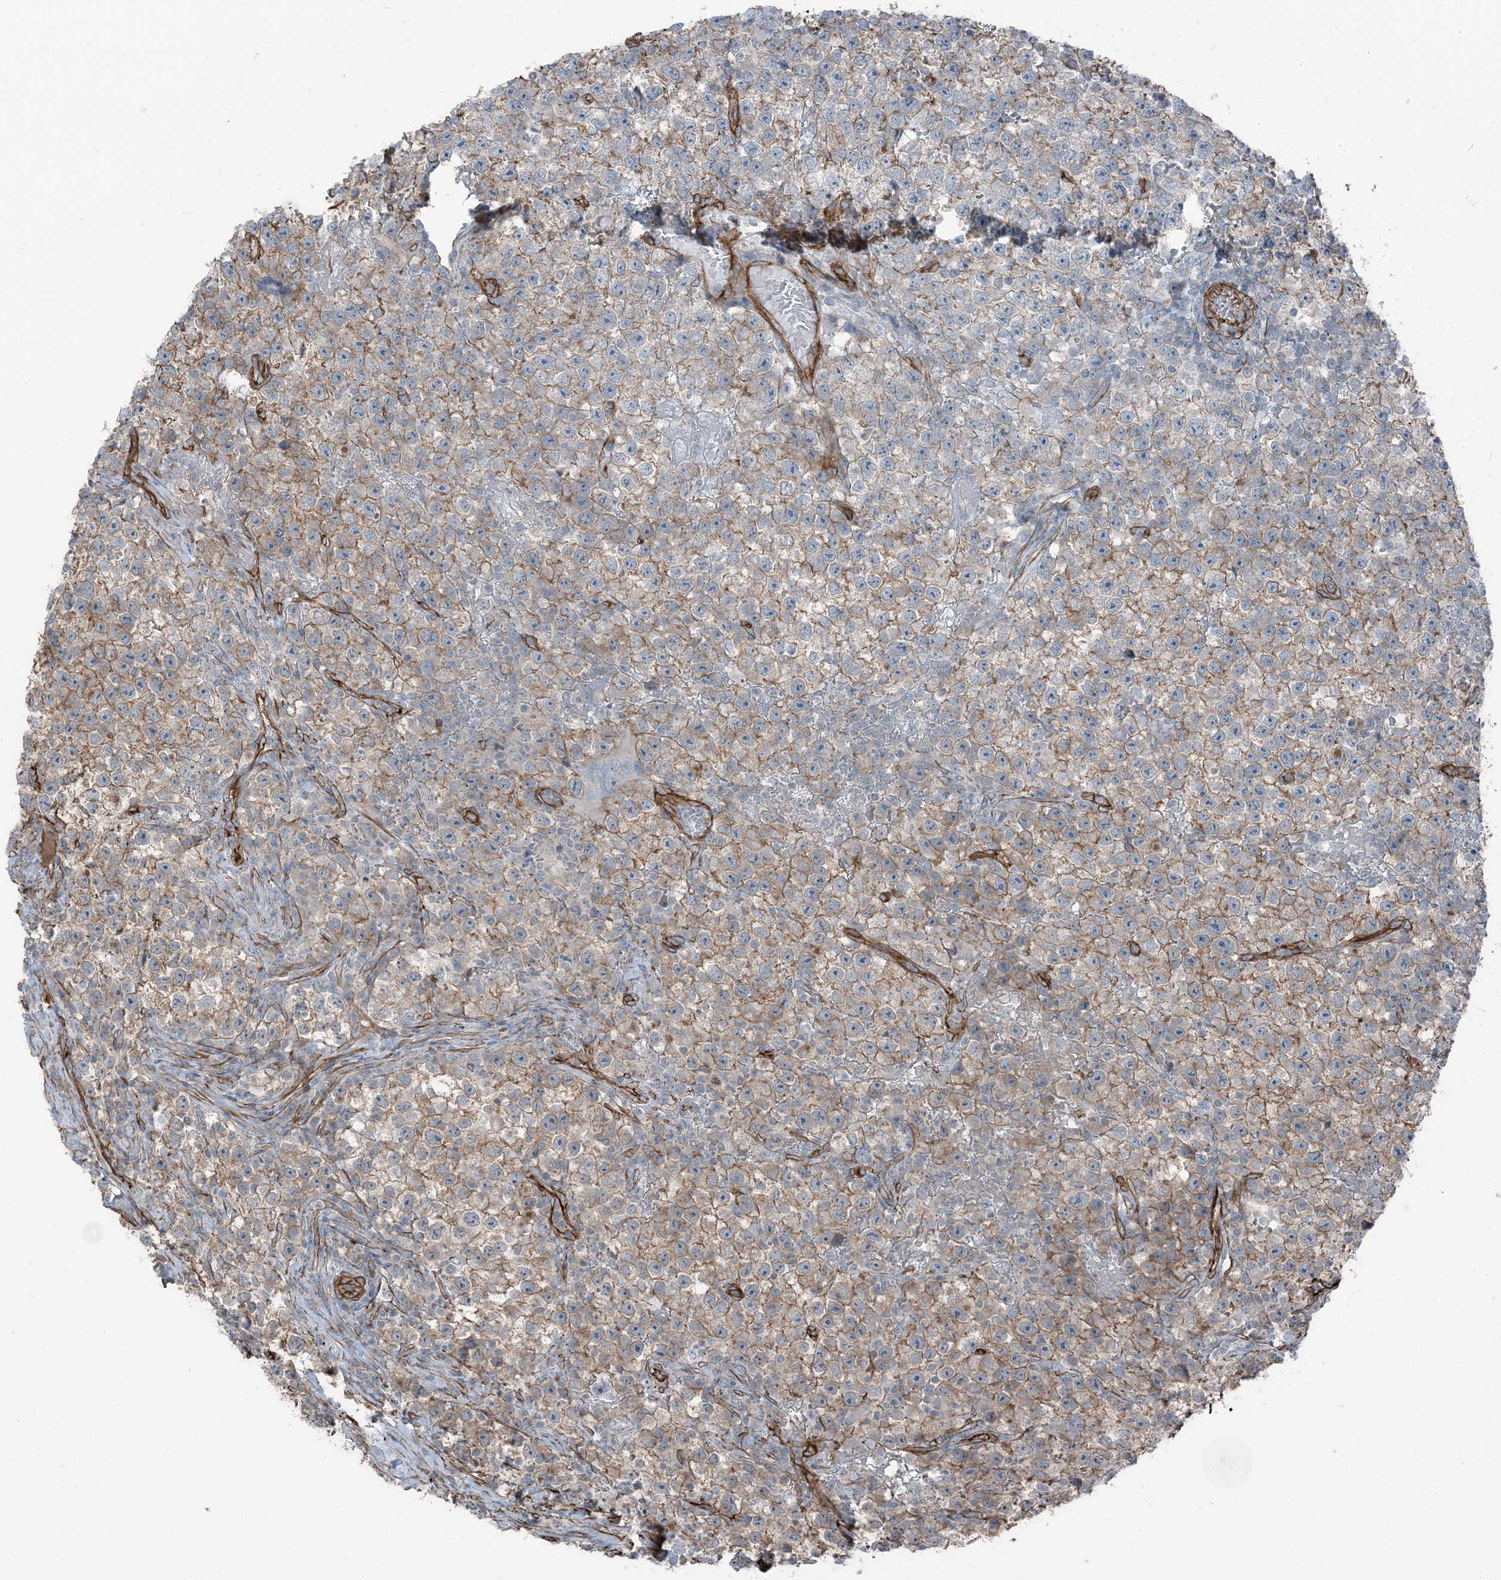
{"staining": {"intensity": "moderate", "quantity": "25%-75%", "location": "cytoplasmic/membranous"}, "tissue": "testis cancer", "cell_type": "Tumor cells", "image_type": "cancer", "snomed": [{"axis": "morphology", "description": "Seminoma, NOS"}, {"axis": "topography", "description": "Testis"}], "caption": "DAB immunohistochemical staining of seminoma (testis) exhibits moderate cytoplasmic/membranous protein expression in approximately 25%-75% of tumor cells. The protein is shown in brown color, while the nuclei are stained blue.", "gene": "ZFP90", "patient": {"sex": "male", "age": 22}}